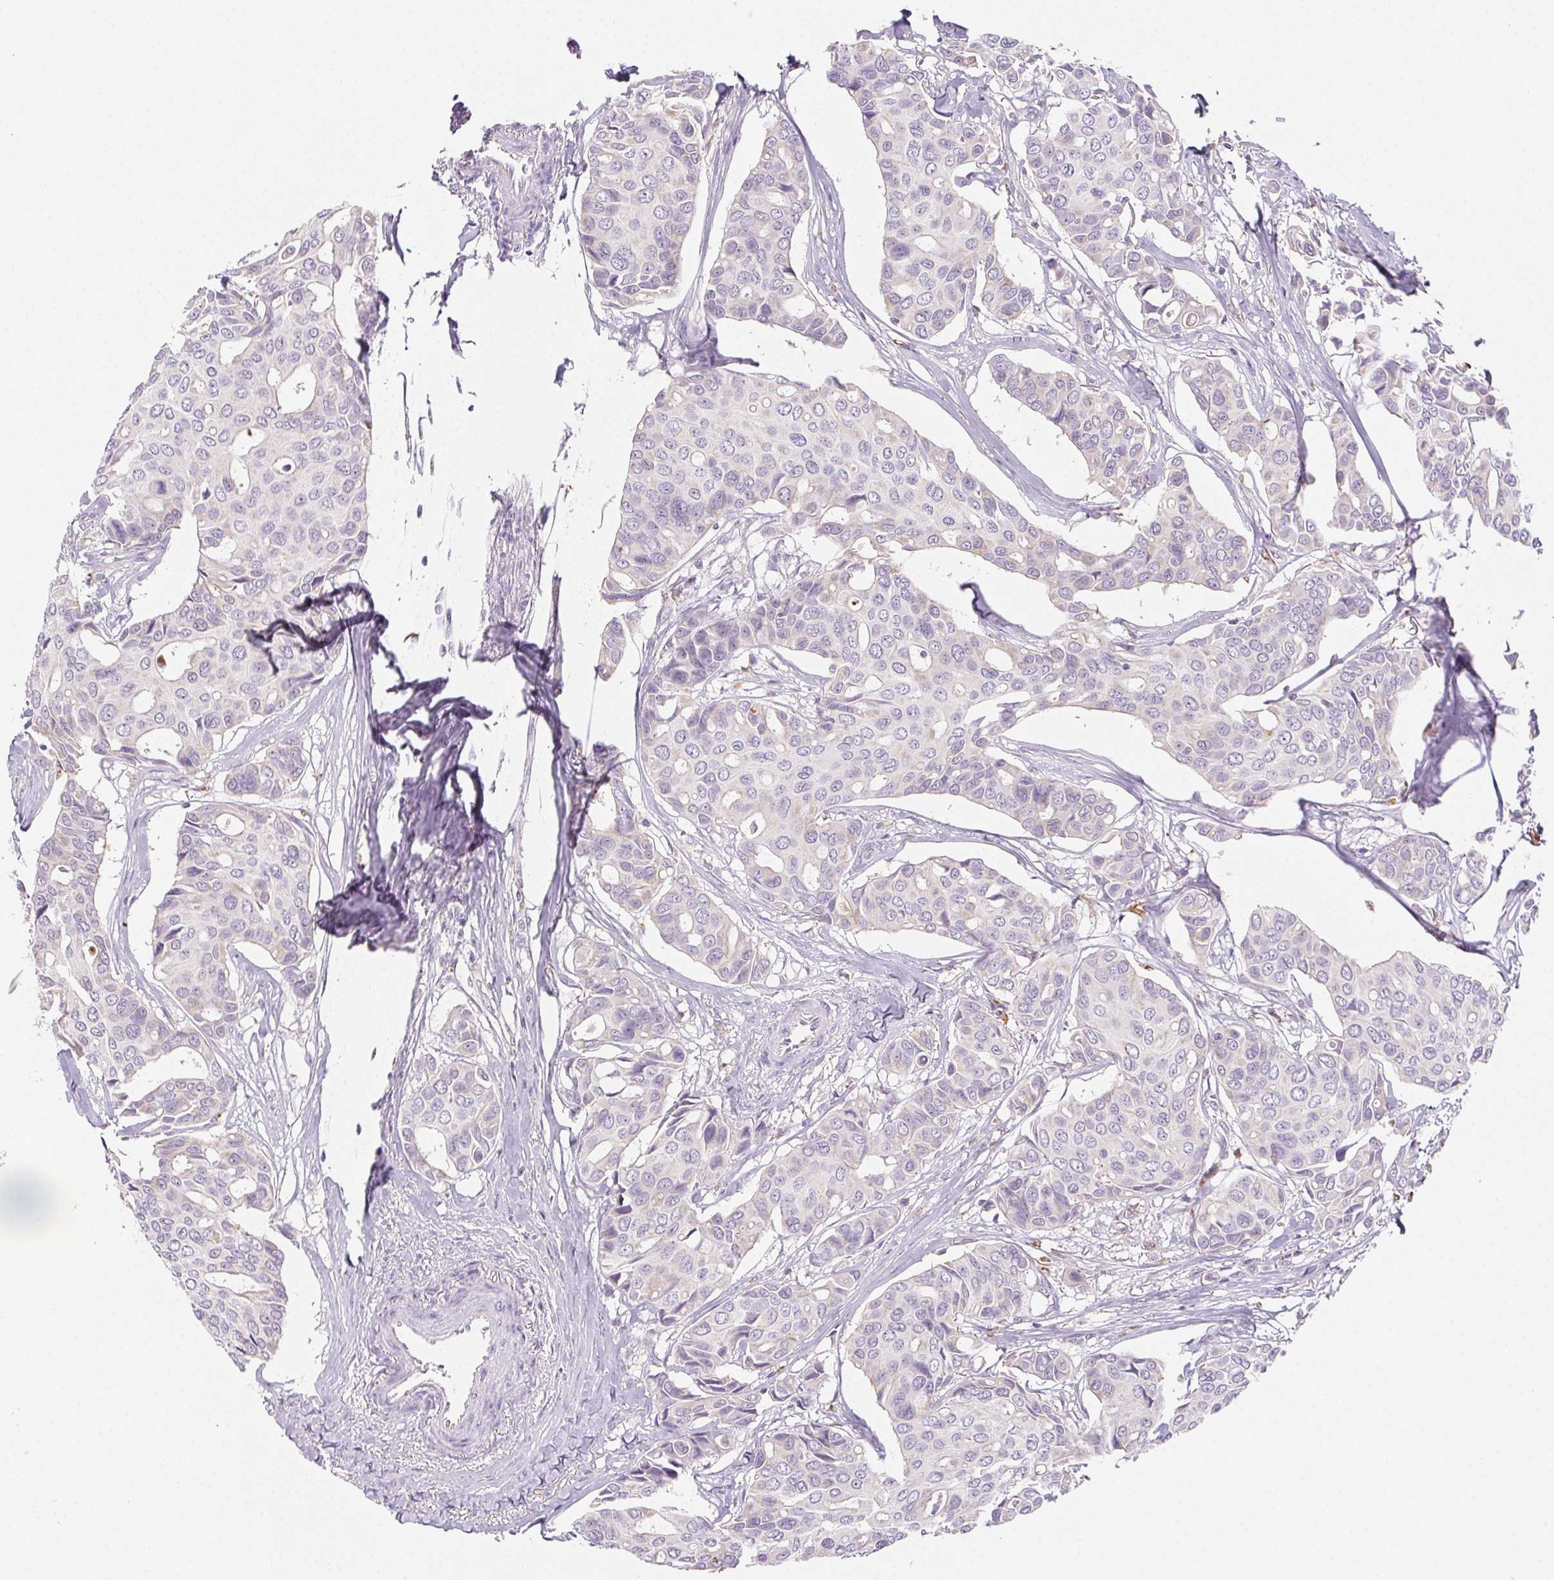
{"staining": {"intensity": "negative", "quantity": "none", "location": "none"}, "tissue": "breast cancer", "cell_type": "Tumor cells", "image_type": "cancer", "snomed": [{"axis": "morphology", "description": "Duct carcinoma"}, {"axis": "topography", "description": "Breast"}], "caption": "Tumor cells are negative for protein expression in human breast cancer.", "gene": "LIPA", "patient": {"sex": "female", "age": 54}}